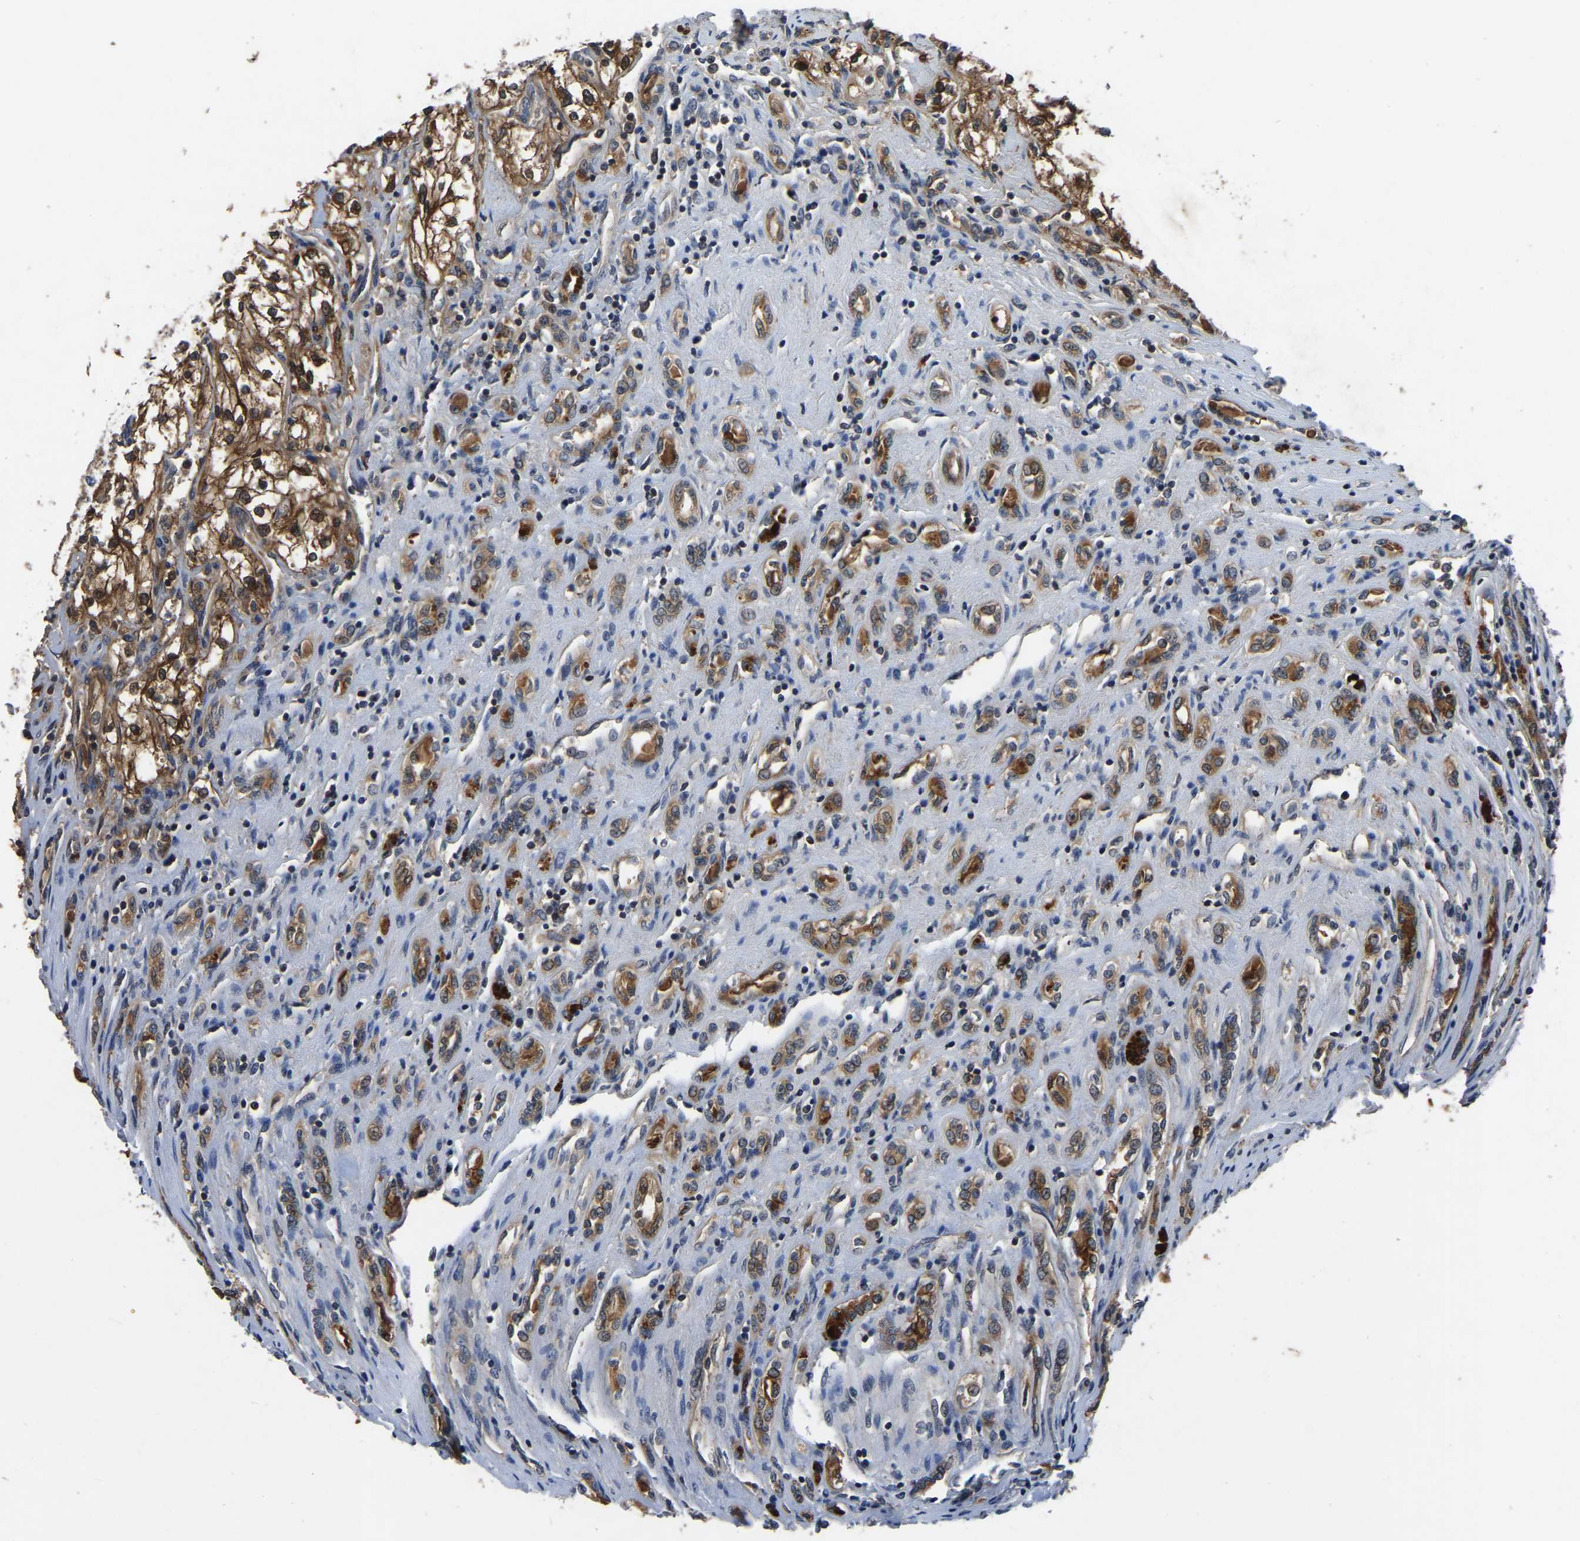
{"staining": {"intensity": "moderate", "quantity": ">75%", "location": "cytoplasmic/membranous"}, "tissue": "renal cancer", "cell_type": "Tumor cells", "image_type": "cancer", "snomed": [{"axis": "morphology", "description": "Adenocarcinoma, NOS"}, {"axis": "topography", "description": "Kidney"}], "caption": "Human renal cancer (adenocarcinoma) stained for a protein (brown) reveals moderate cytoplasmic/membranous positive positivity in about >75% of tumor cells.", "gene": "FGD5", "patient": {"sex": "female", "age": 70}}